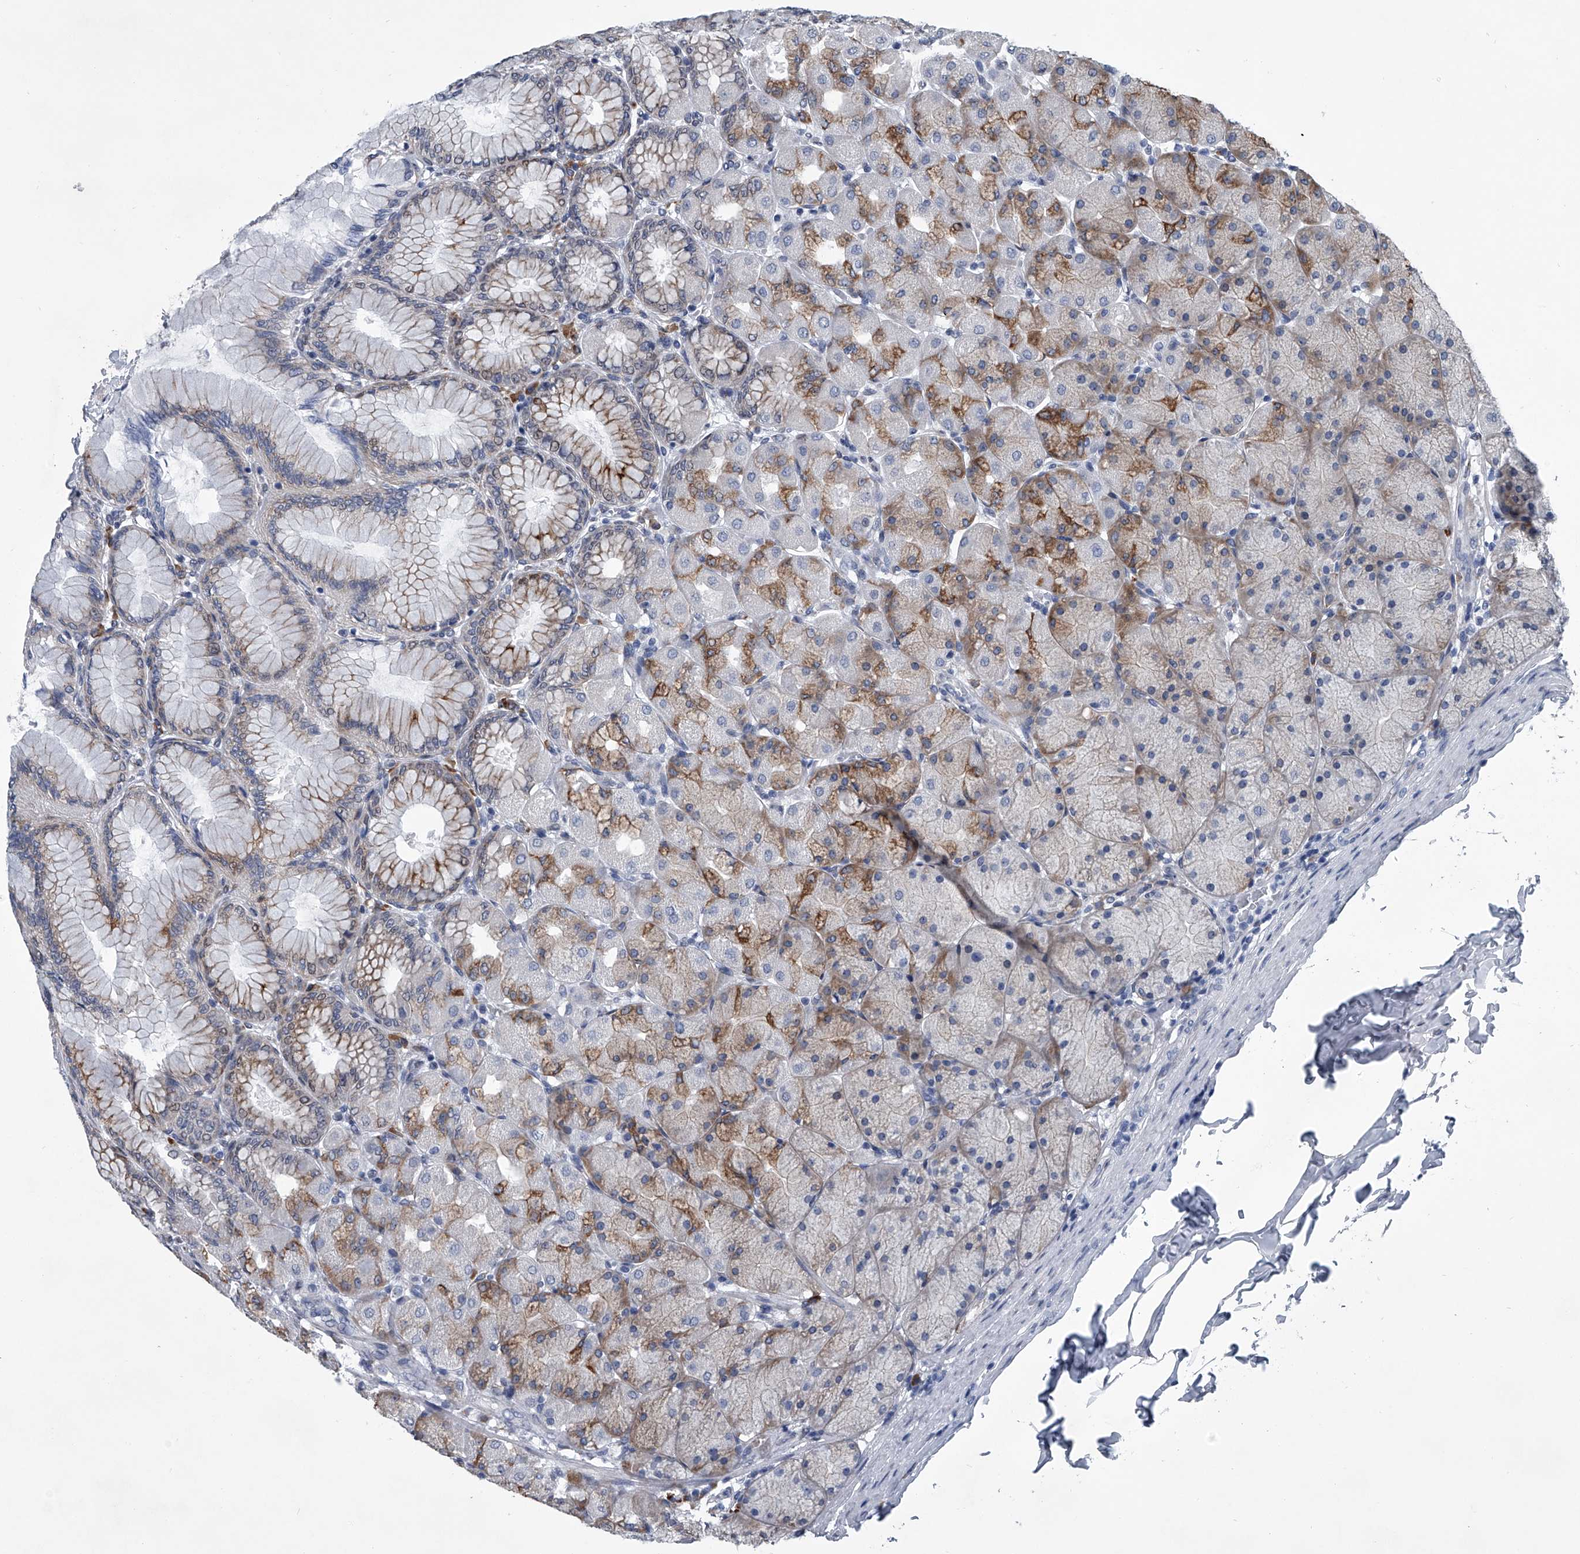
{"staining": {"intensity": "strong", "quantity": "<25%", "location": "cytoplasmic/membranous"}, "tissue": "stomach", "cell_type": "Glandular cells", "image_type": "normal", "snomed": [{"axis": "morphology", "description": "Normal tissue, NOS"}, {"axis": "topography", "description": "Stomach, upper"}], "caption": "Immunohistochemistry (IHC) image of unremarkable stomach stained for a protein (brown), which exhibits medium levels of strong cytoplasmic/membranous positivity in approximately <25% of glandular cells.", "gene": "PPP2R5D", "patient": {"sex": "female", "age": 56}}